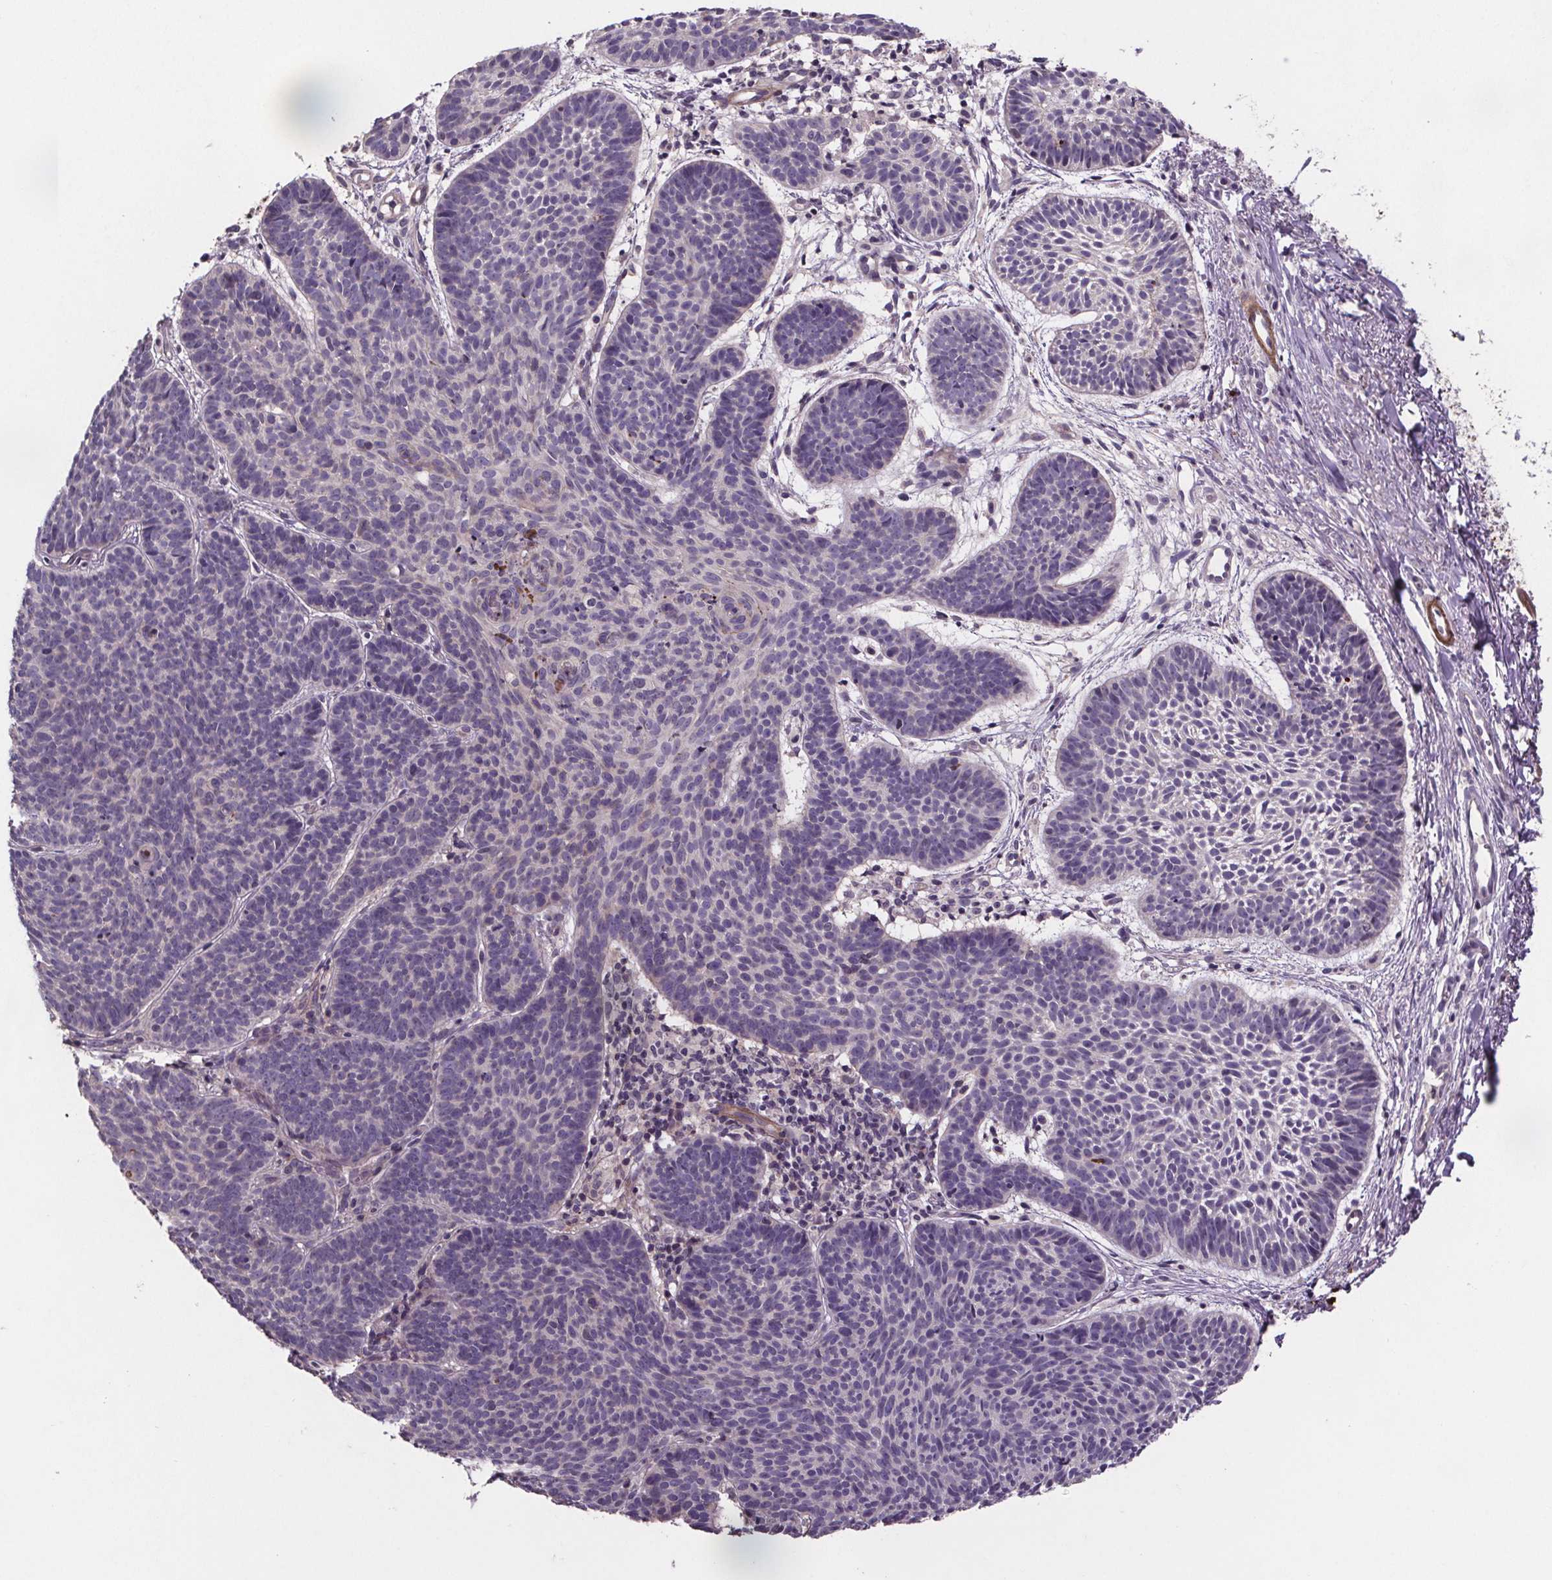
{"staining": {"intensity": "negative", "quantity": "none", "location": "none"}, "tissue": "skin cancer", "cell_type": "Tumor cells", "image_type": "cancer", "snomed": [{"axis": "morphology", "description": "Basal cell carcinoma"}, {"axis": "topography", "description": "Skin"}], "caption": "Immunohistochemistry of skin cancer (basal cell carcinoma) demonstrates no positivity in tumor cells.", "gene": "CLN3", "patient": {"sex": "male", "age": 72}}